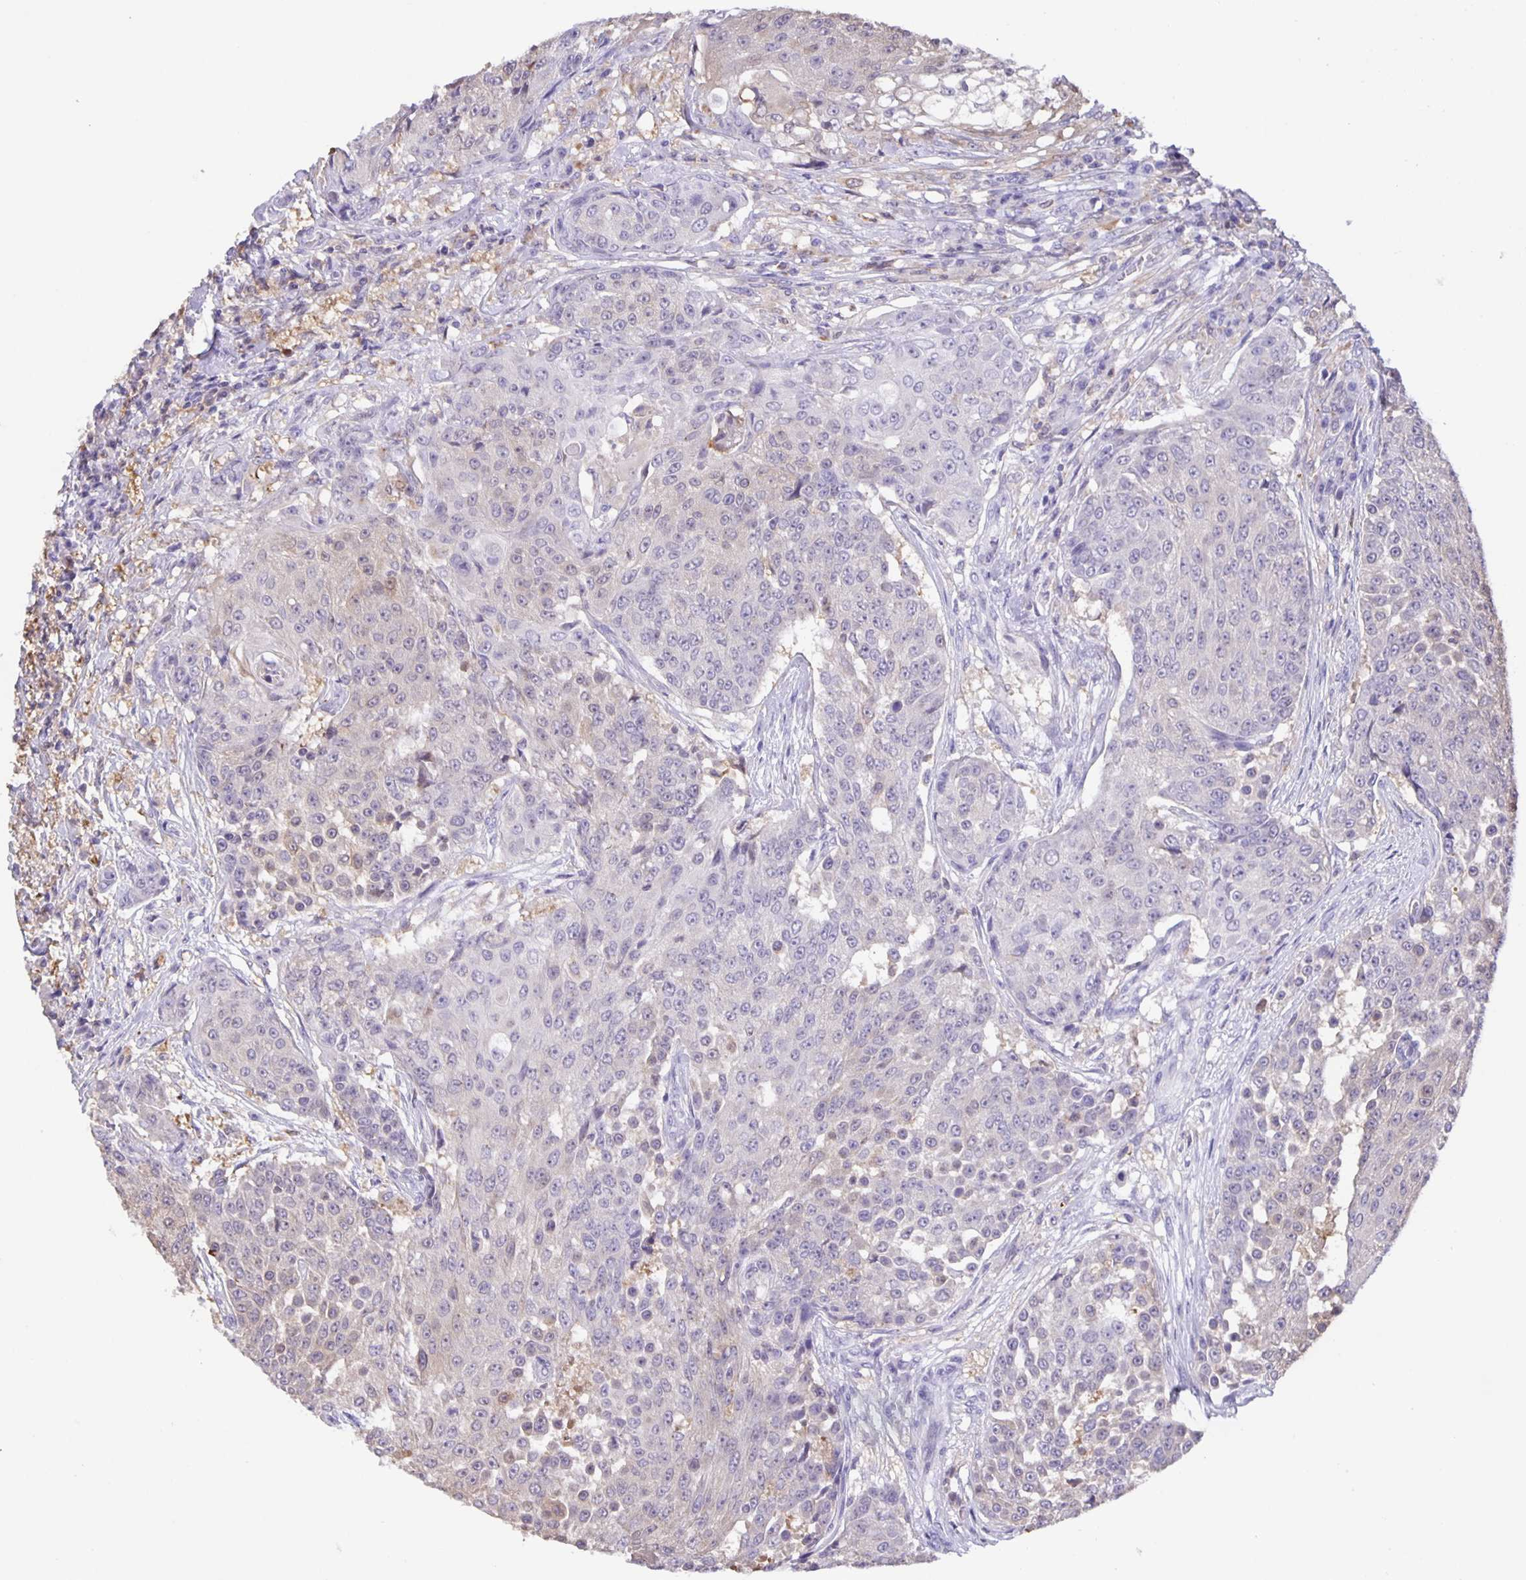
{"staining": {"intensity": "negative", "quantity": "none", "location": "none"}, "tissue": "urothelial cancer", "cell_type": "Tumor cells", "image_type": "cancer", "snomed": [{"axis": "morphology", "description": "Urothelial carcinoma, High grade"}, {"axis": "topography", "description": "Urinary bladder"}], "caption": "Immunohistochemistry histopathology image of neoplastic tissue: urothelial cancer stained with DAB (3,3'-diaminobenzidine) demonstrates no significant protein expression in tumor cells.", "gene": "MARCHF6", "patient": {"sex": "female", "age": 63}}